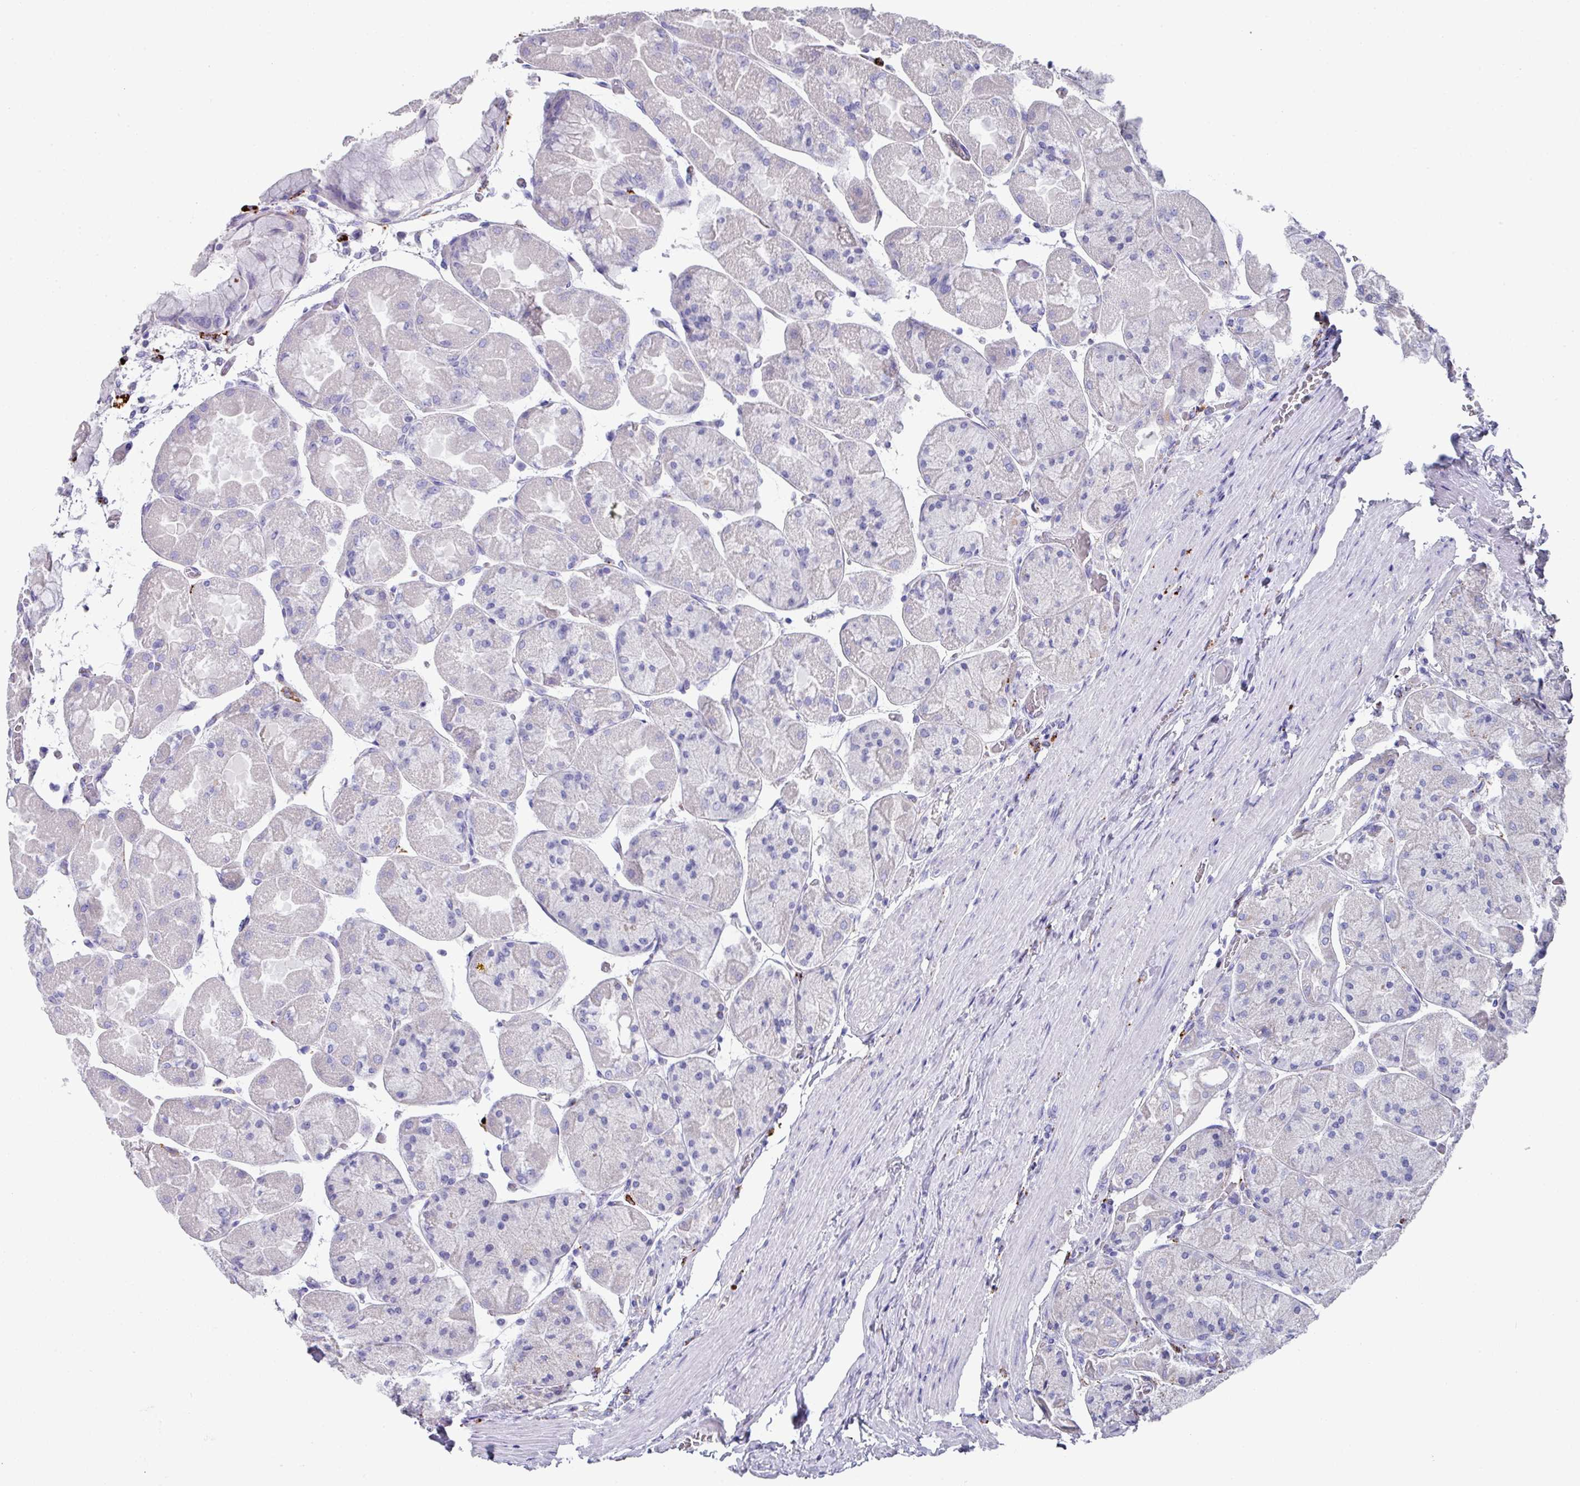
{"staining": {"intensity": "negative", "quantity": "none", "location": "none"}, "tissue": "stomach", "cell_type": "Glandular cells", "image_type": "normal", "snomed": [{"axis": "morphology", "description": "Normal tissue, NOS"}, {"axis": "topography", "description": "Stomach"}], "caption": "Protein analysis of benign stomach exhibits no significant positivity in glandular cells. (Stains: DAB (3,3'-diaminobenzidine) immunohistochemistry with hematoxylin counter stain, Microscopy: brightfield microscopy at high magnification).", "gene": "CPVL", "patient": {"sex": "female", "age": 61}}